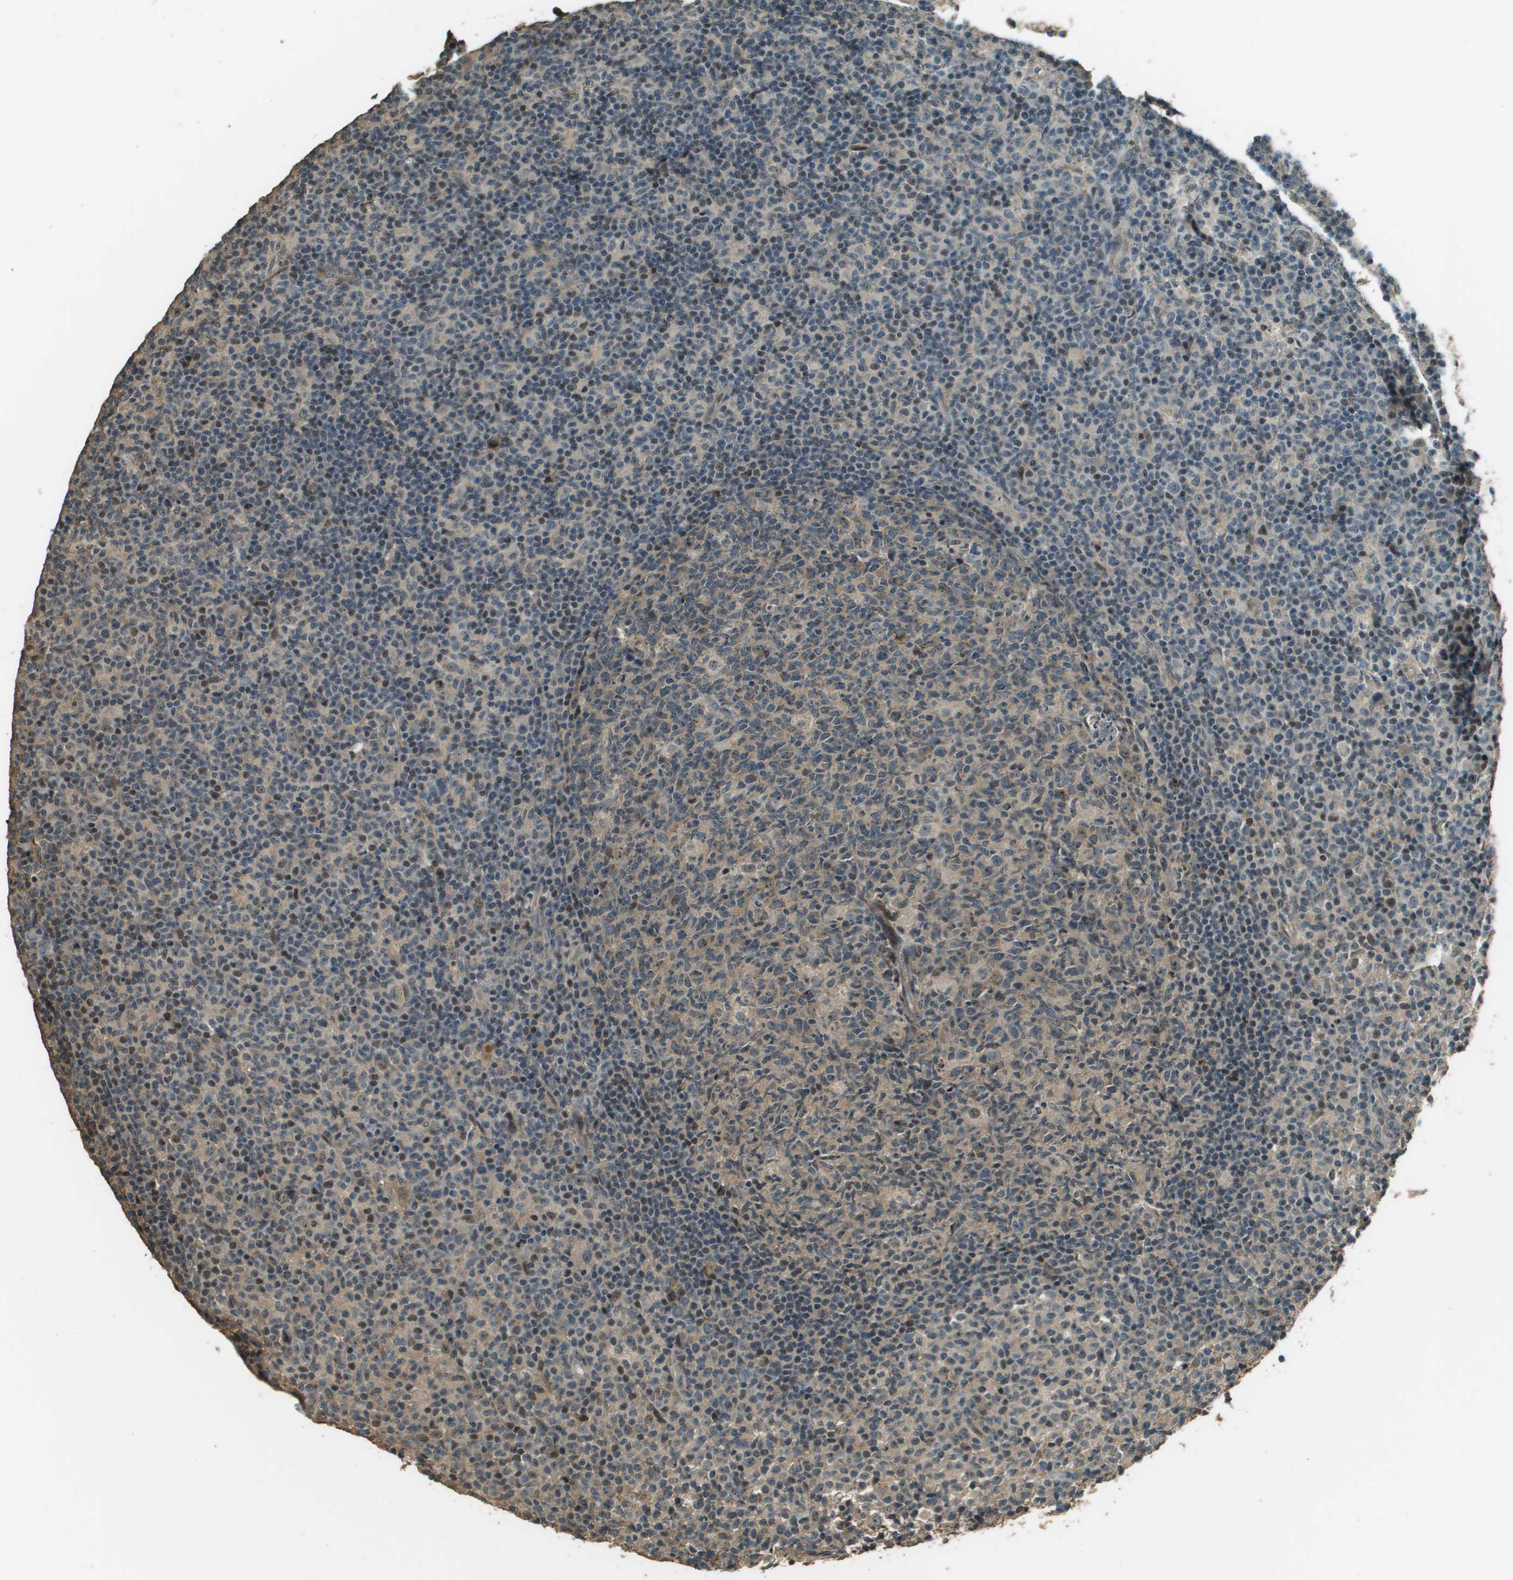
{"staining": {"intensity": "weak", "quantity": "<25%", "location": "cytoplasmic/membranous"}, "tissue": "lymph node", "cell_type": "Germinal center cells", "image_type": "normal", "snomed": [{"axis": "morphology", "description": "Normal tissue, NOS"}, {"axis": "morphology", "description": "Inflammation, NOS"}, {"axis": "topography", "description": "Lymph node"}], "caption": "An image of lymph node stained for a protein reveals no brown staining in germinal center cells.", "gene": "SDC3", "patient": {"sex": "male", "age": 55}}